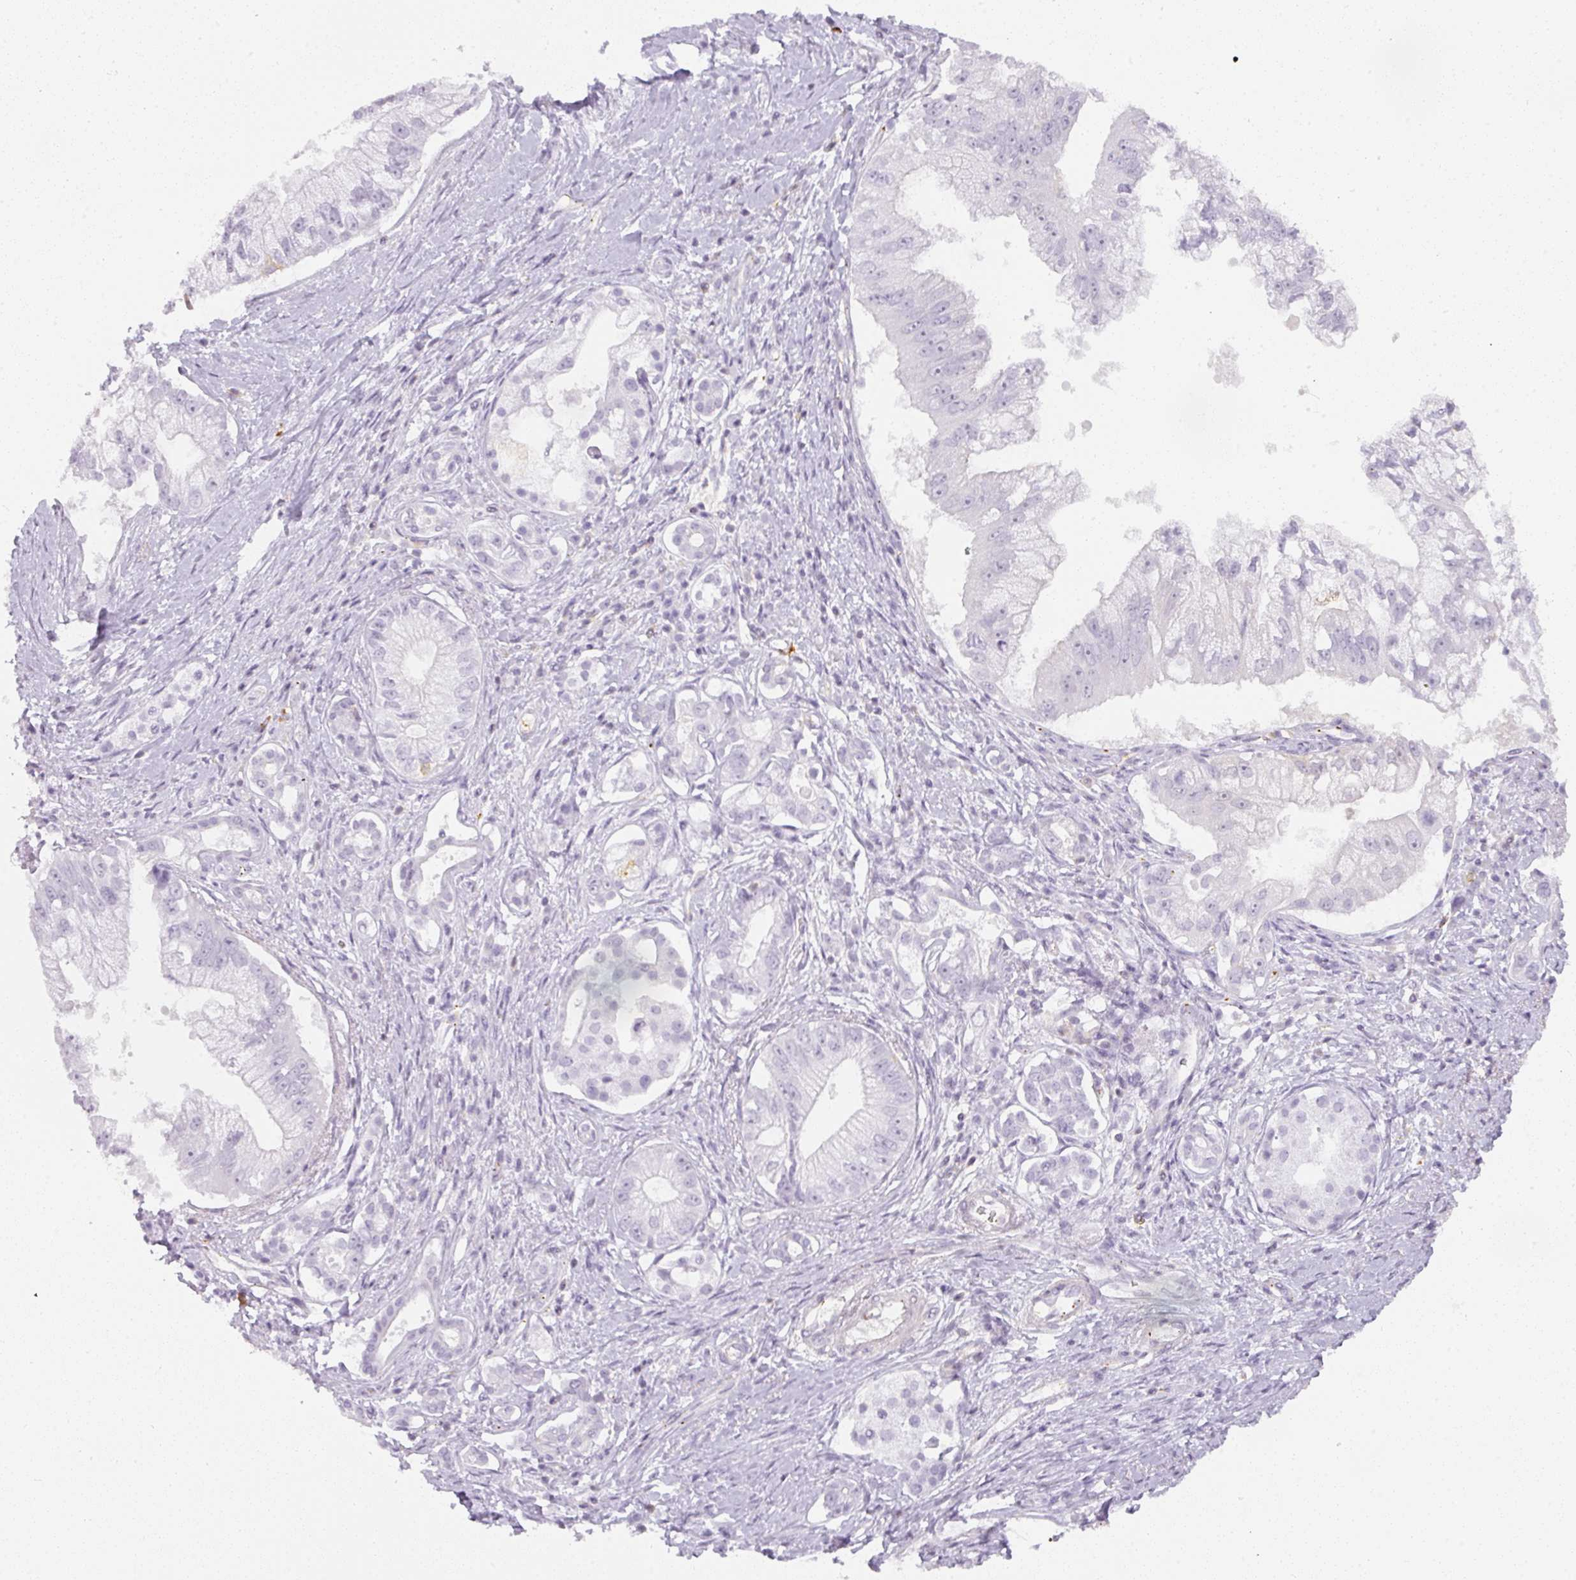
{"staining": {"intensity": "negative", "quantity": "none", "location": "none"}, "tissue": "pancreatic cancer", "cell_type": "Tumor cells", "image_type": "cancer", "snomed": [{"axis": "morphology", "description": "Adenocarcinoma, NOS"}, {"axis": "topography", "description": "Pancreas"}], "caption": "The immunohistochemistry (IHC) histopathology image has no significant positivity in tumor cells of adenocarcinoma (pancreatic) tissue.", "gene": "TMEM42", "patient": {"sex": "male", "age": 70}}